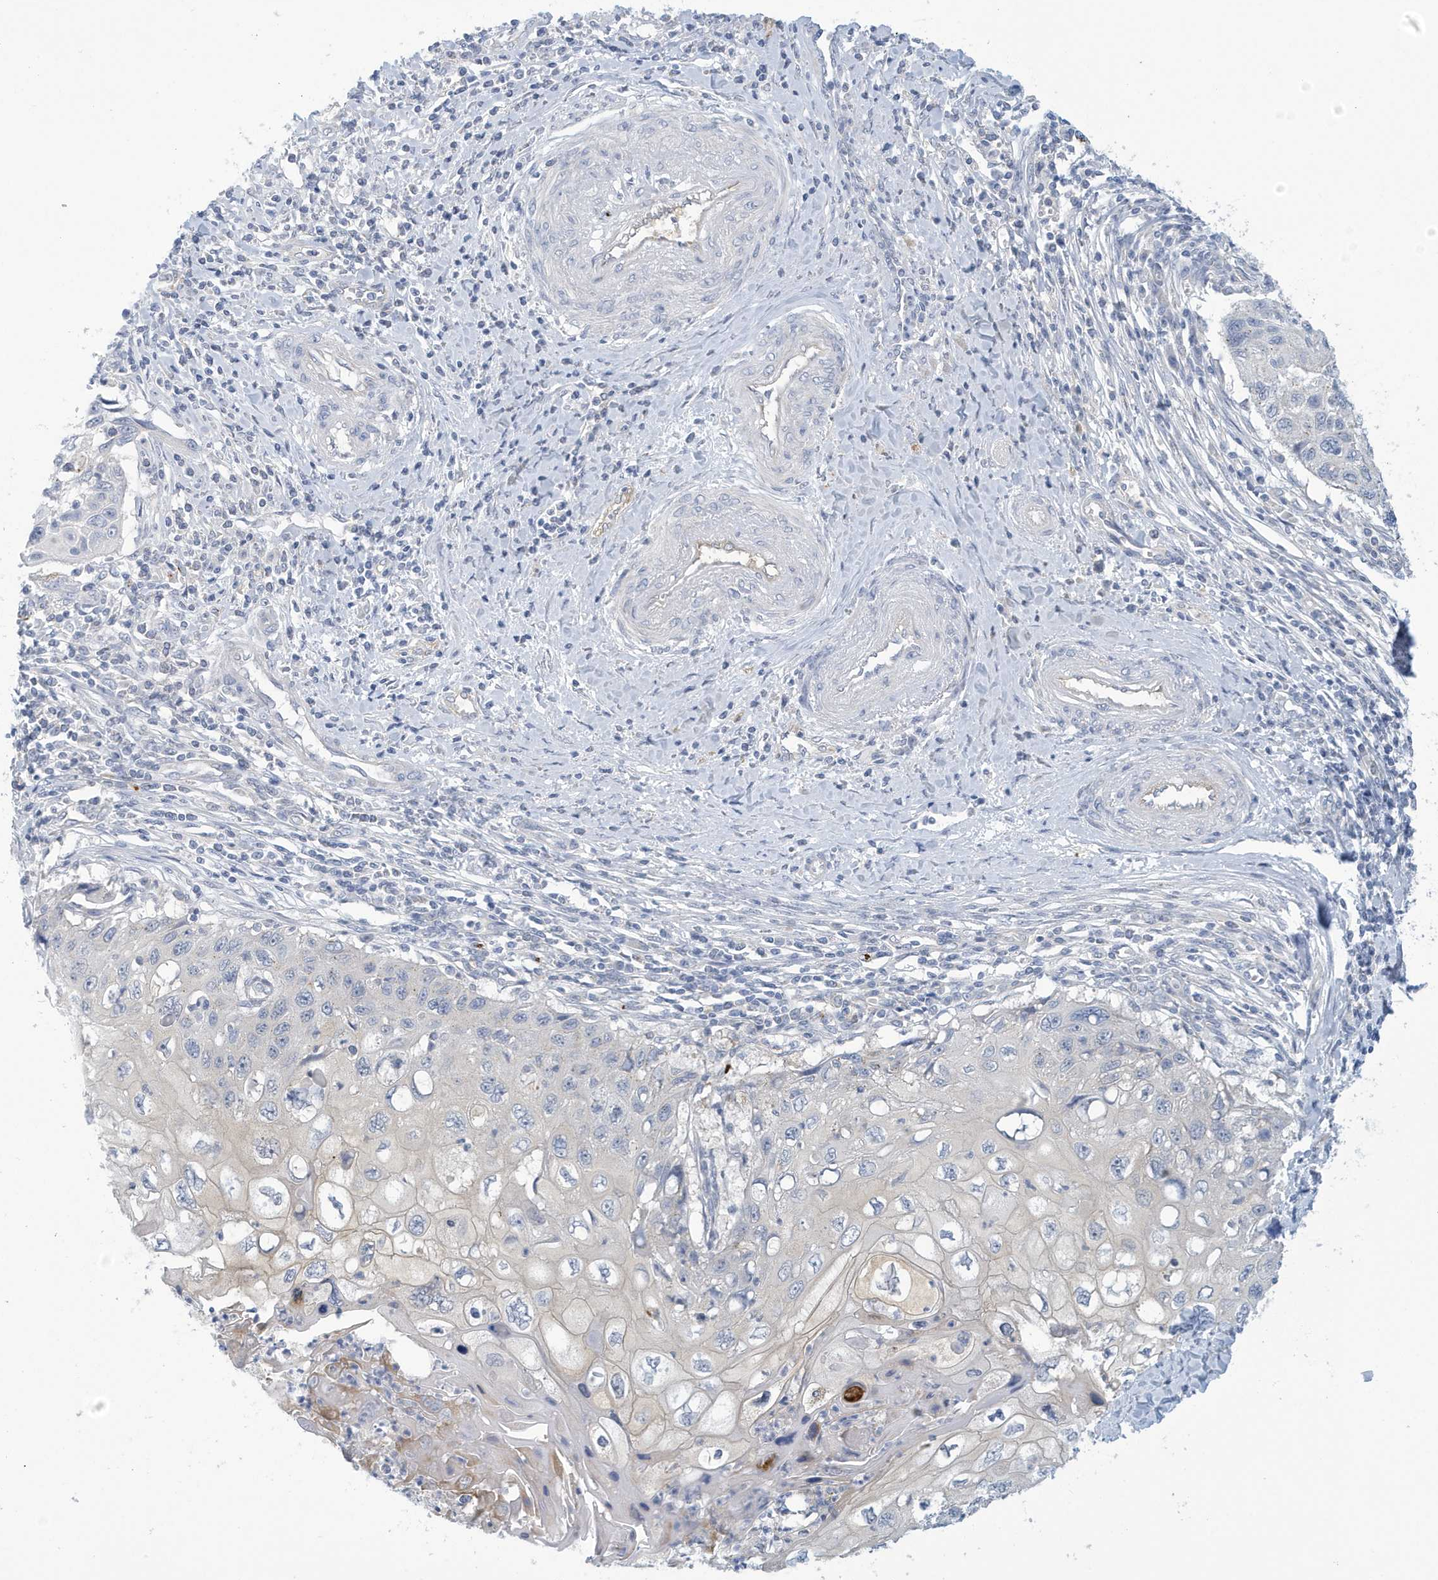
{"staining": {"intensity": "negative", "quantity": "none", "location": "none"}, "tissue": "cervical cancer", "cell_type": "Tumor cells", "image_type": "cancer", "snomed": [{"axis": "morphology", "description": "Squamous cell carcinoma, NOS"}, {"axis": "topography", "description": "Cervix"}], "caption": "The micrograph reveals no significant positivity in tumor cells of cervical squamous cell carcinoma. (Brightfield microscopy of DAB immunohistochemistry at high magnification).", "gene": "VTA1", "patient": {"sex": "female", "age": 70}}